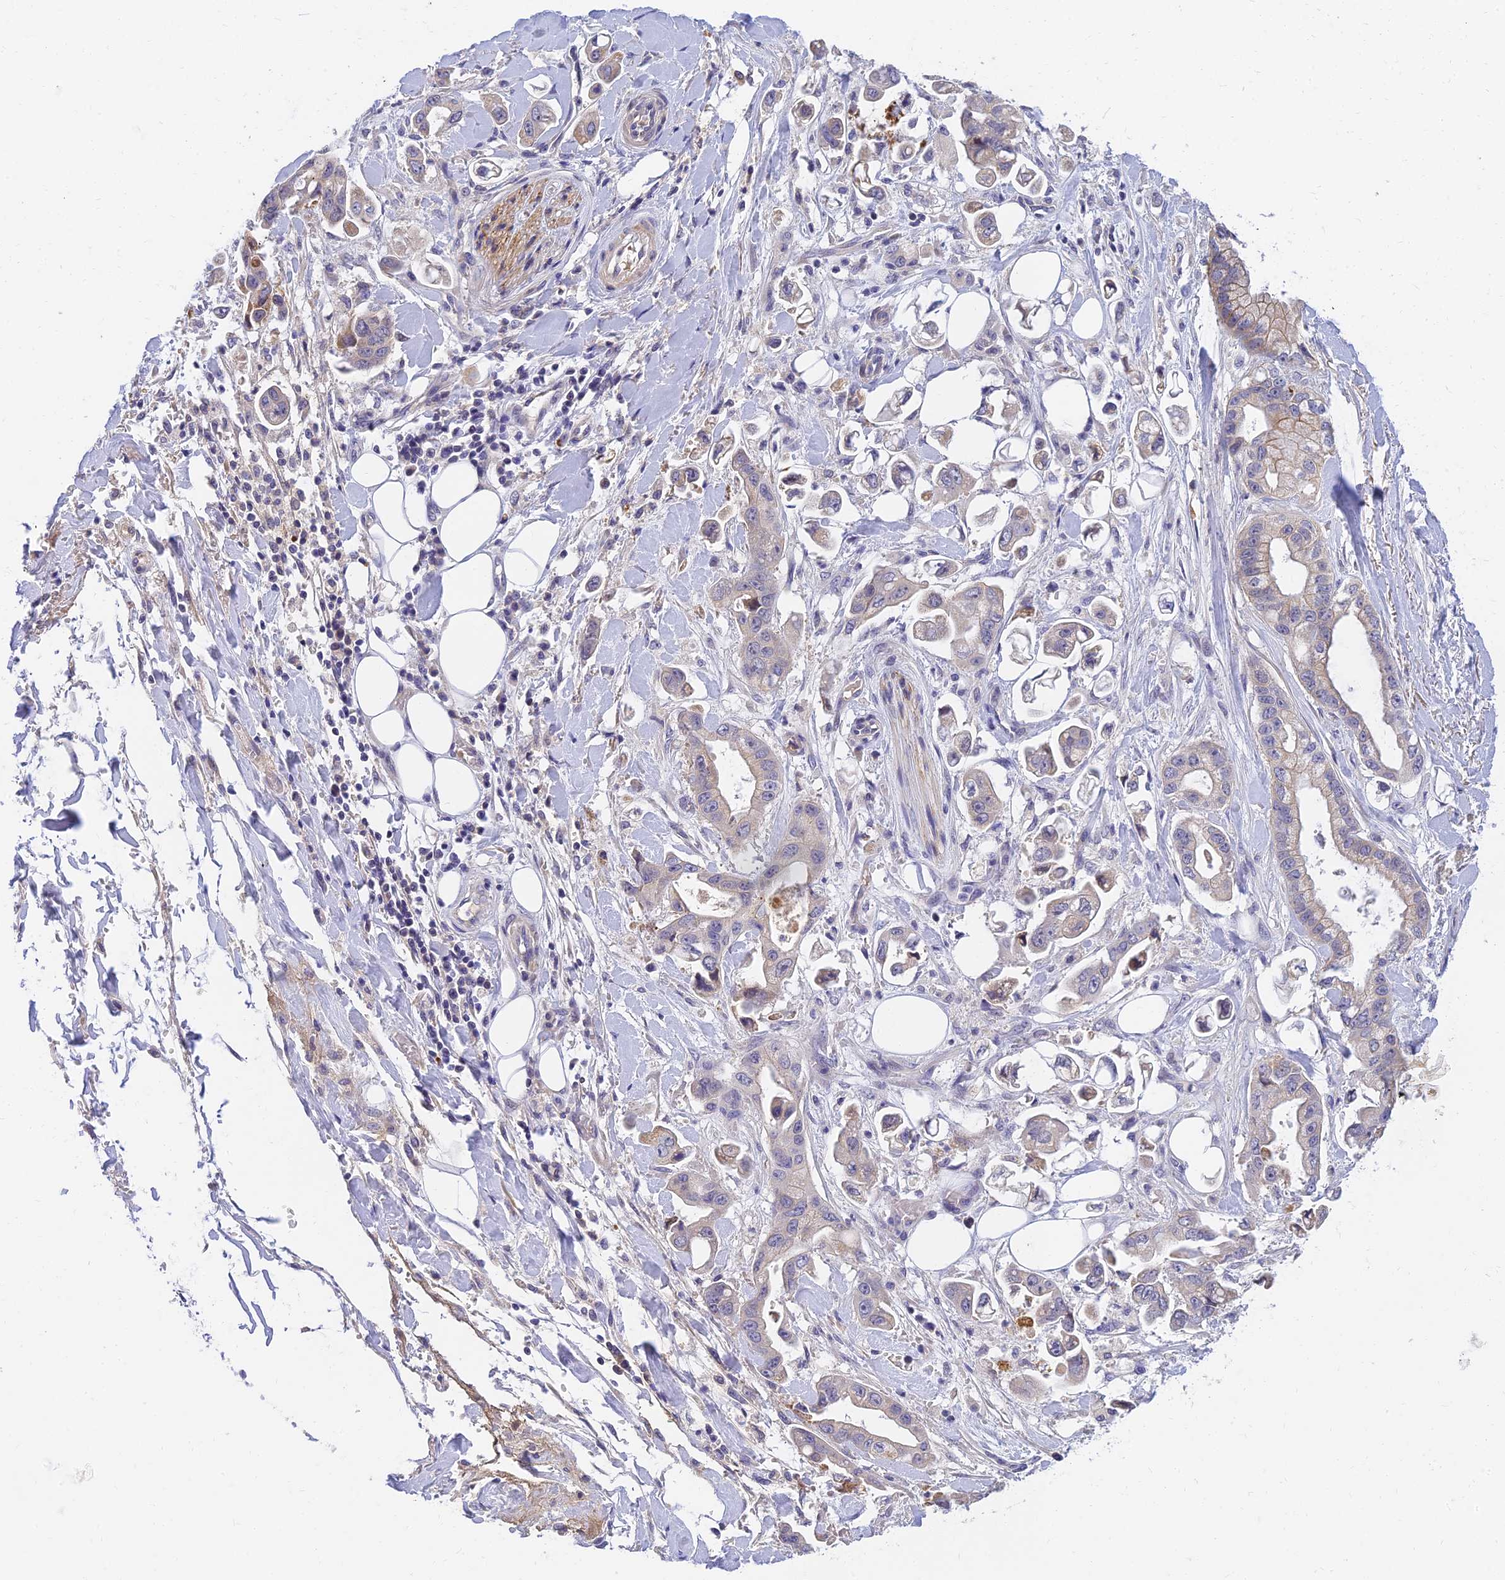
{"staining": {"intensity": "weak", "quantity": "<25%", "location": "cytoplasmic/membranous"}, "tissue": "stomach cancer", "cell_type": "Tumor cells", "image_type": "cancer", "snomed": [{"axis": "morphology", "description": "Adenocarcinoma, NOS"}, {"axis": "topography", "description": "Stomach"}], "caption": "Stomach cancer was stained to show a protein in brown. There is no significant staining in tumor cells.", "gene": "ANKS4B", "patient": {"sex": "male", "age": 62}}